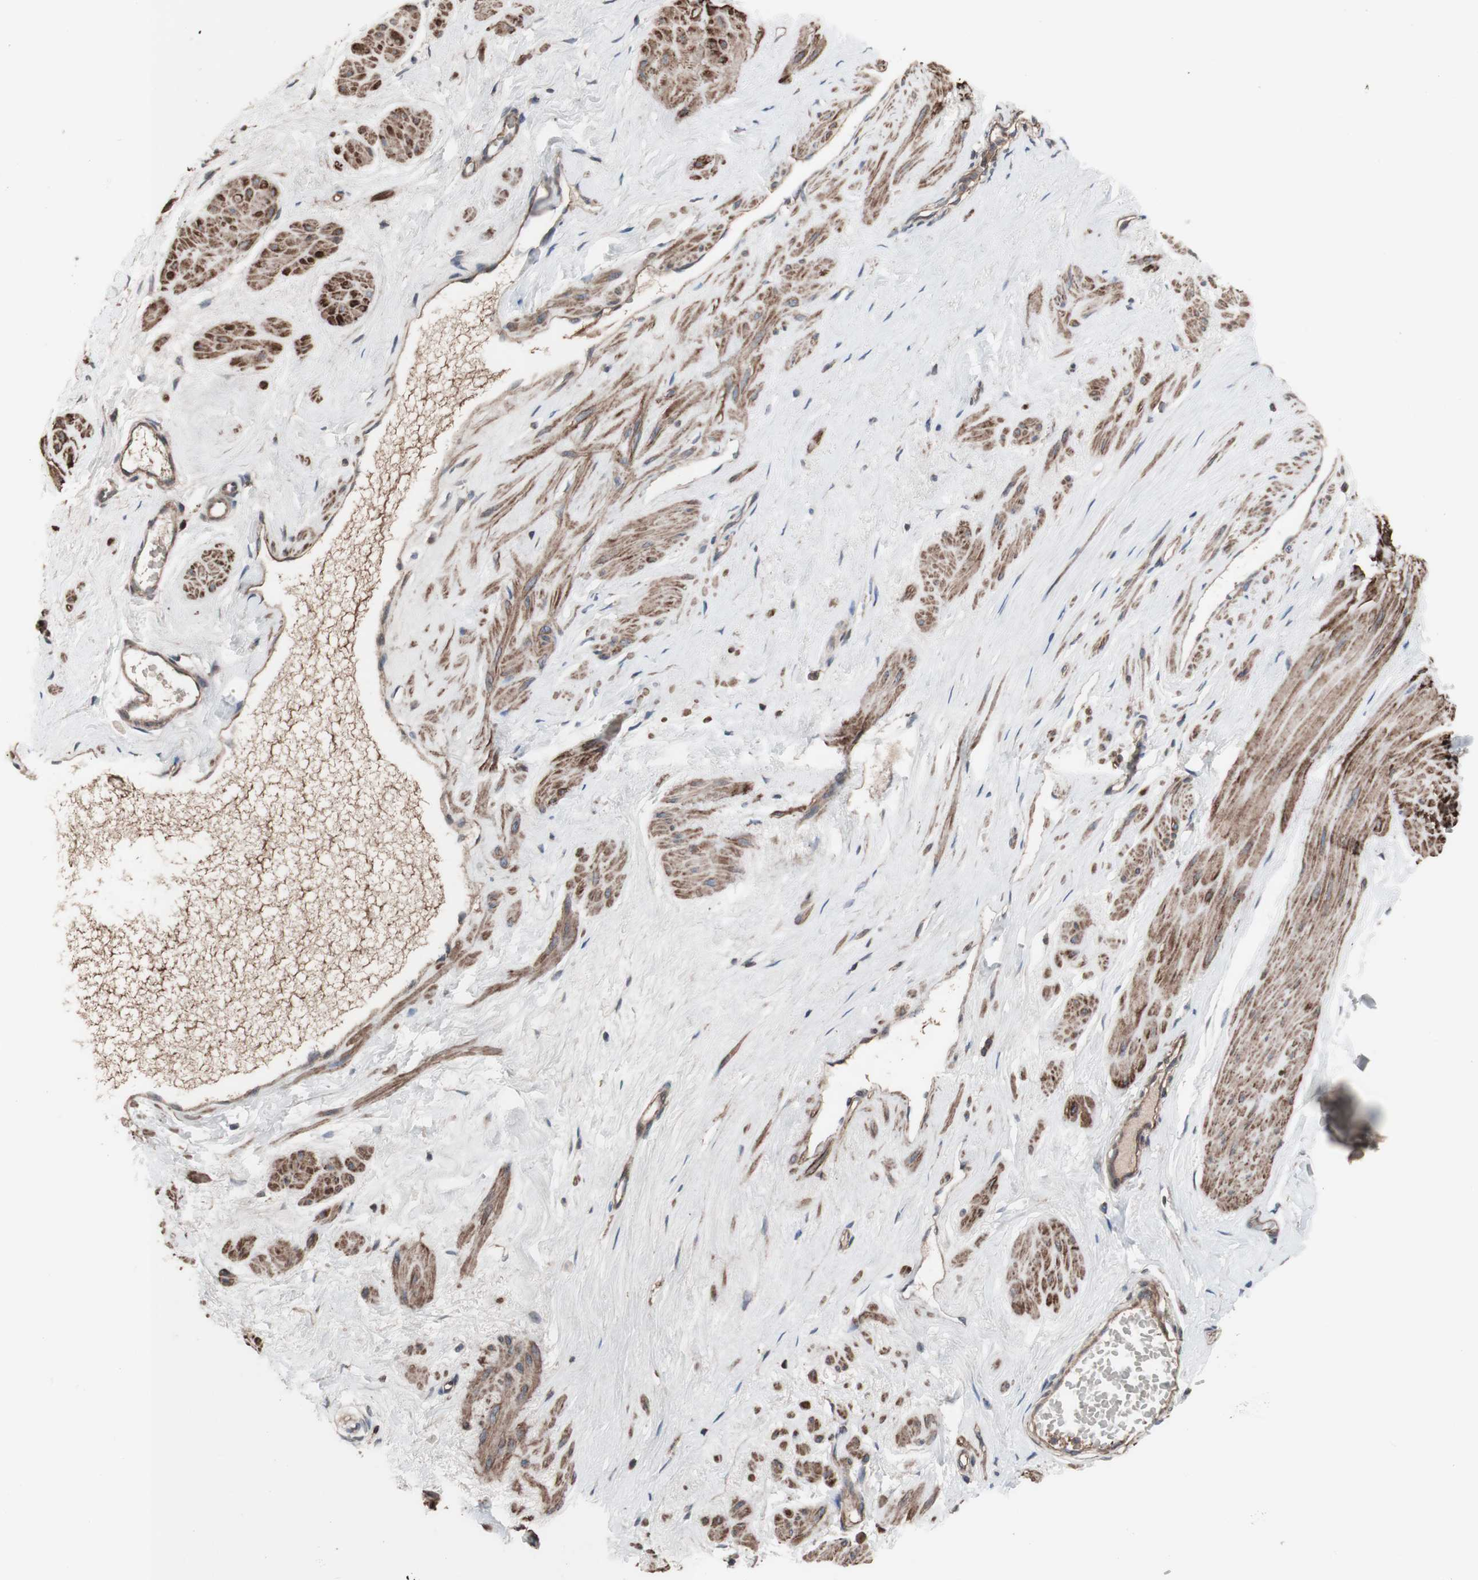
{"staining": {"intensity": "moderate", "quantity": "25%-75%", "location": "cytoplasmic/membranous"}, "tissue": "adipose tissue", "cell_type": "Adipocytes", "image_type": "normal", "snomed": [{"axis": "morphology", "description": "Normal tissue, NOS"}, {"axis": "topography", "description": "Soft tissue"}, {"axis": "topography", "description": "Vascular tissue"}], "caption": "Immunohistochemical staining of normal human adipose tissue displays moderate cytoplasmic/membranous protein expression in approximately 25%-75% of adipocytes.", "gene": "COPB1", "patient": {"sex": "female", "age": 35}}